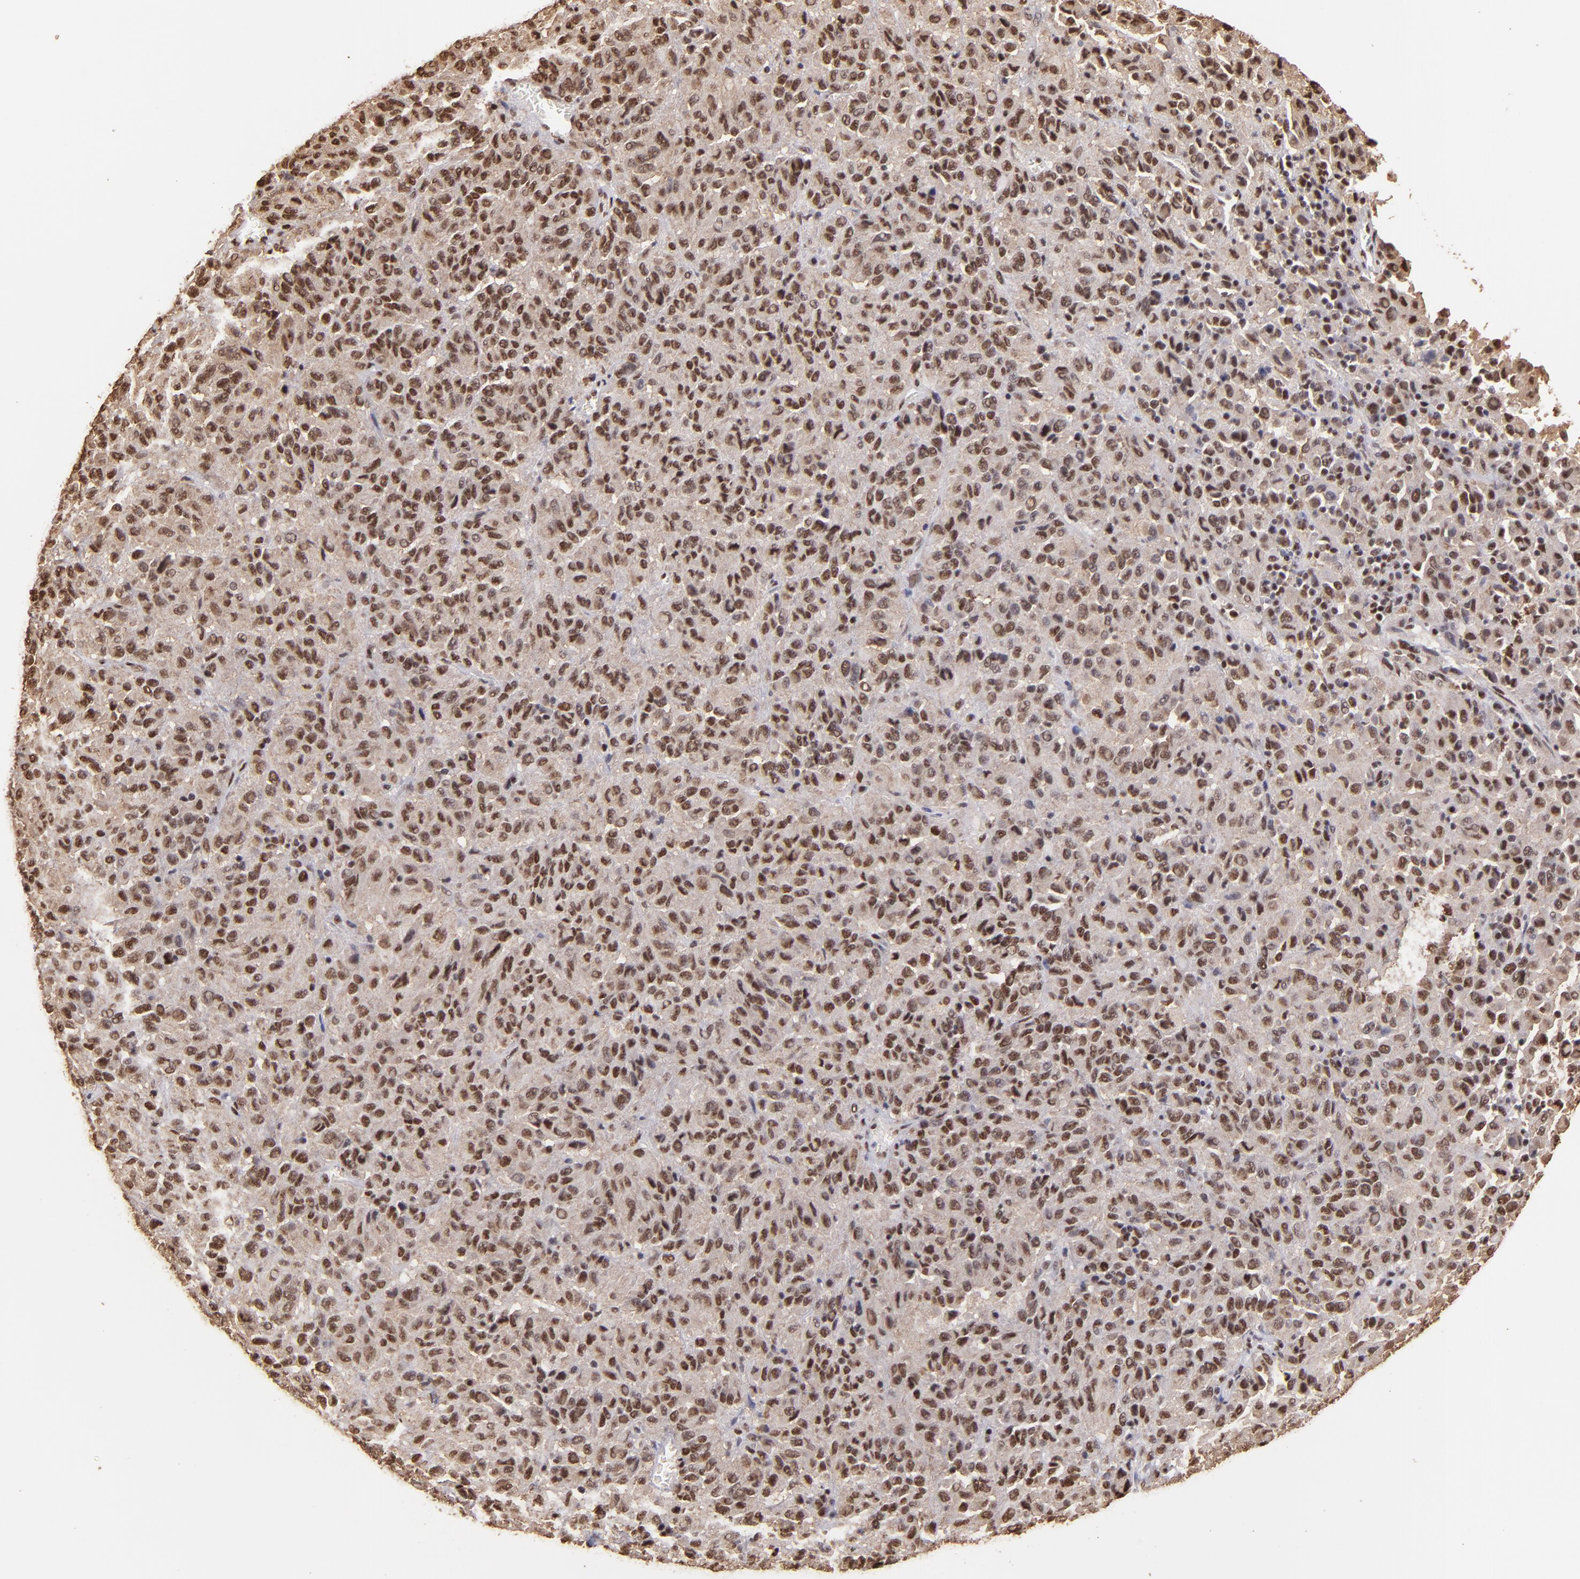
{"staining": {"intensity": "moderate", "quantity": ">75%", "location": "cytoplasmic/membranous,nuclear"}, "tissue": "melanoma", "cell_type": "Tumor cells", "image_type": "cancer", "snomed": [{"axis": "morphology", "description": "Malignant melanoma, Metastatic site"}, {"axis": "topography", "description": "Lung"}], "caption": "Immunohistochemistry (IHC) staining of melanoma, which shows medium levels of moderate cytoplasmic/membranous and nuclear positivity in approximately >75% of tumor cells indicating moderate cytoplasmic/membranous and nuclear protein expression. The staining was performed using DAB (3,3'-diaminobenzidine) (brown) for protein detection and nuclei were counterstained in hematoxylin (blue).", "gene": "SP1", "patient": {"sex": "male", "age": 64}}